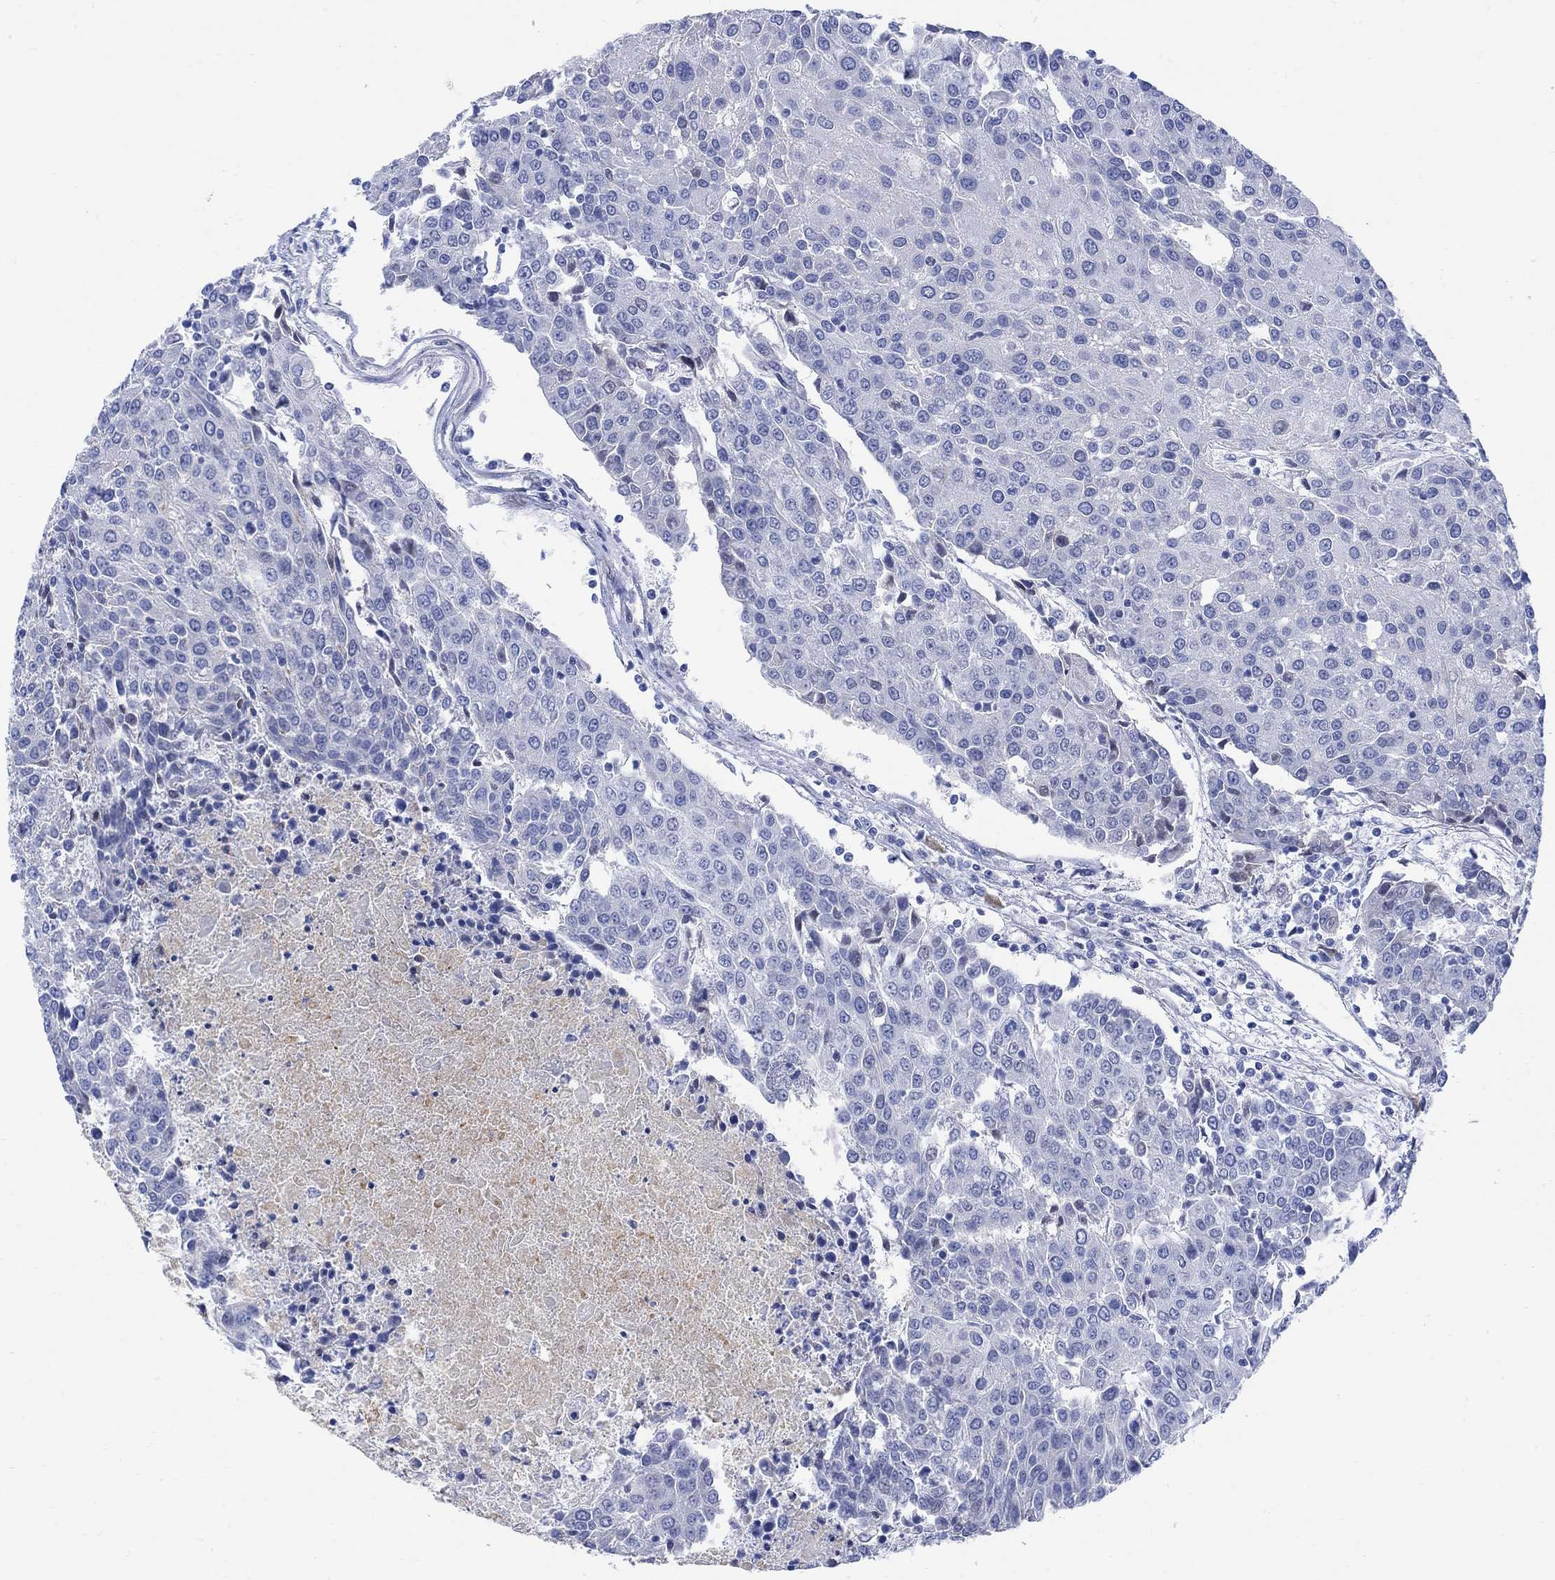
{"staining": {"intensity": "negative", "quantity": "none", "location": "none"}, "tissue": "urothelial cancer", "cell_type": "Tumor cells", "image_type": "cancer", "snomed": [{"axis": "morphology", "description": "Urothelial carcinoma, High grade"}, {"axis": "topography", "description": "Urinary bladder"}], "caption": "An IHC image of urothelial cancer is shown. There is no staining in tumor cells of urothelial cancer. (Brightfield microscopy of DAB immunohistochemistry at high magnification).", "gene": "MYL1", "patient": {"sex": "female", "age": 85}}